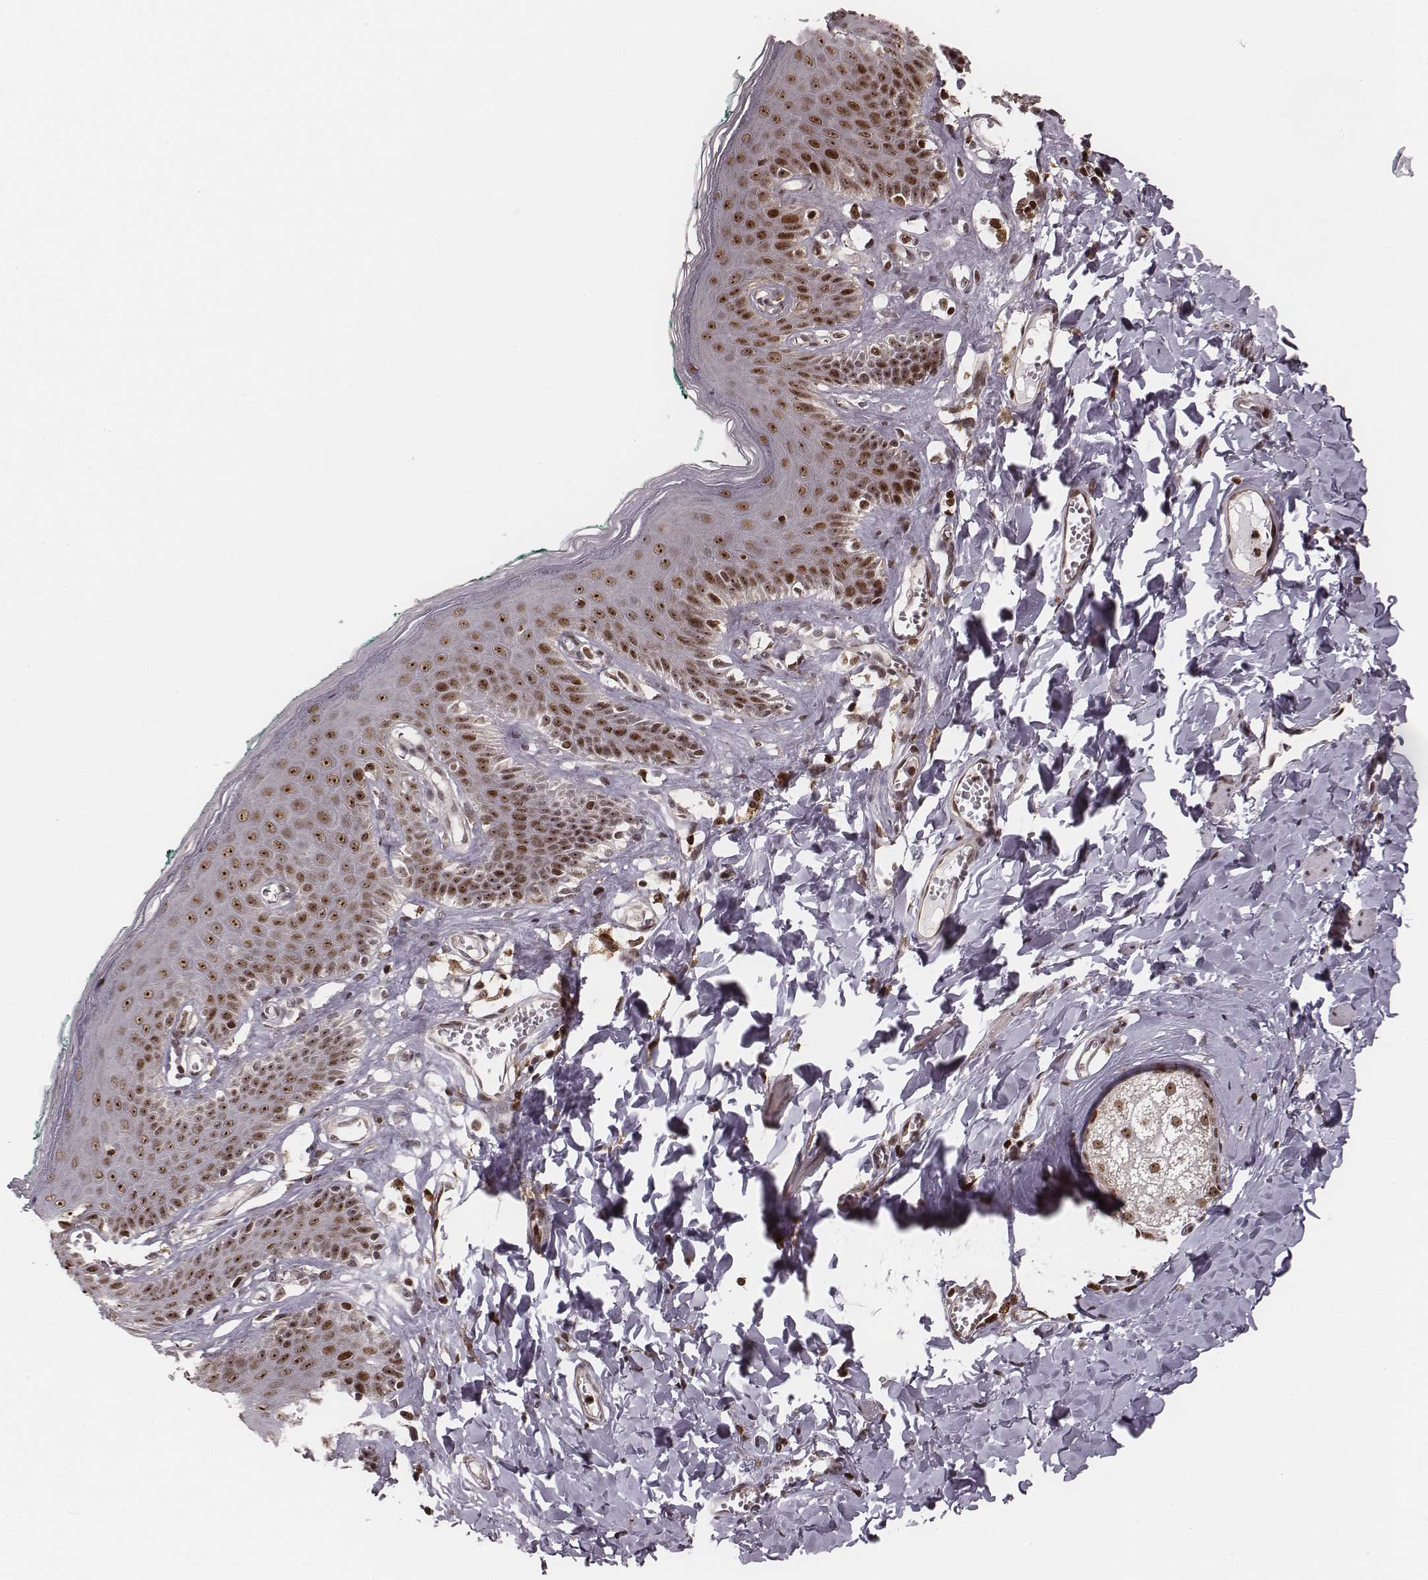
{"staining": {"intensity": "strong", "quantity": "25%-75%", "location": "nuclear"}, "tissue": "skin", "cell_type": "Epidermal cells", "image_type": "normal", "snomed": [{"axis": "morphology", "description": "Normal tissue, NOS"}, {"axis": "topography", "description": "Vulva"}, {"axis": "topography", "description": "Peripheral nerve tissue"}], "caption": "This micrograph exhibits immunohistochemistry (IHC) staining of unremarkable skin, with high strong nuclear positivity in about 25%-75% of epidermal cells.", "gene": "VRK3", "patient": {"sex": "female", "age": 66}}